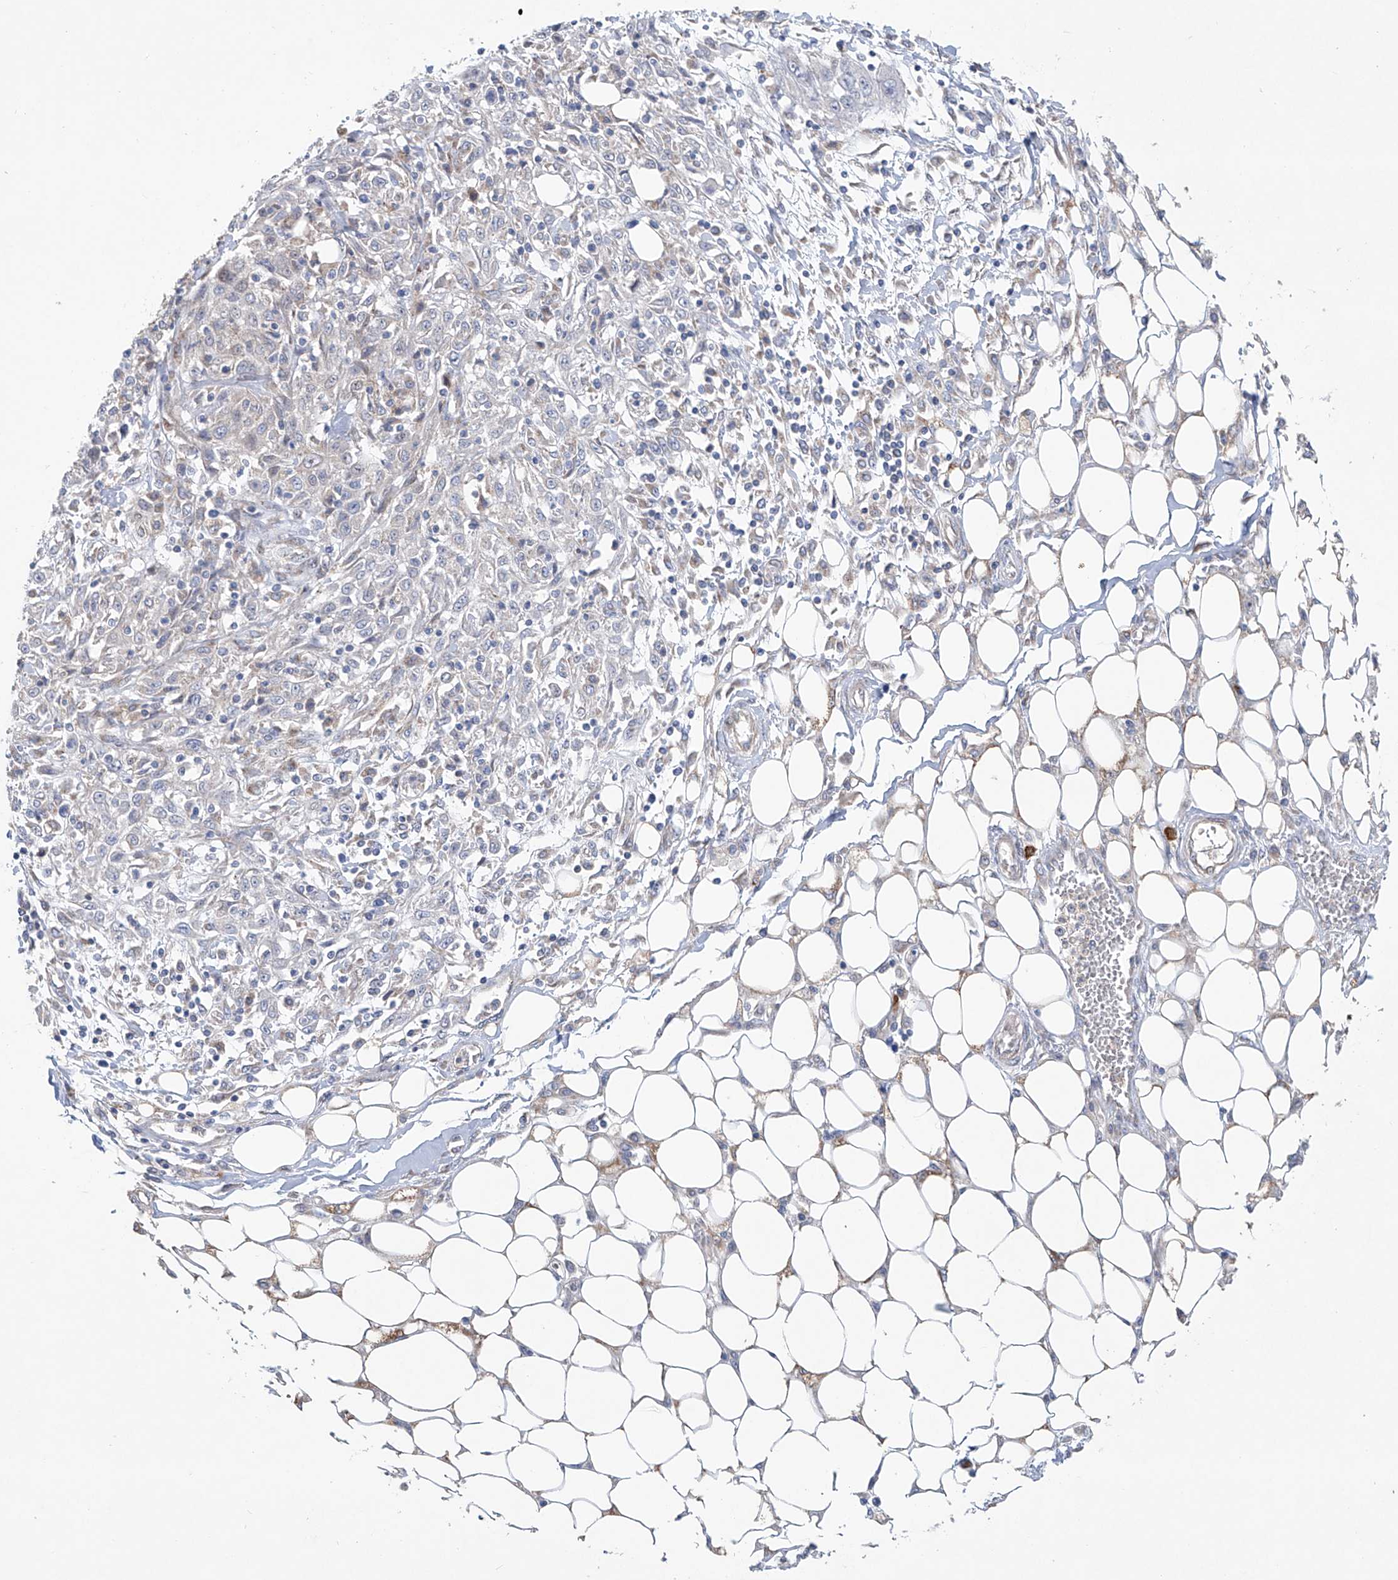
{"staining": {"intensity": "negative", "quantity": "none", "location": "none"}, "tissue": "skin cancer", "cell_type": "Tumor cells", "image_type": "cancer", "snomed": [{"axis": "morphology", "description": "Squamous cell carcinoma, NOS"}, {"axis": "morphology", "description": "Squamous cell carcinoma, metastatic, NOS"}, {"axis": "topography", "description": "Skin"}, {"axis": "topography", "description": "Lymph node"}], "caption": "Human skin cancer (metastatic squamous cell carcinoma) stained for a protein using immunohistochemistry (IHC) exhibits no positivity in tumor cells.", "gene": "KLC4", "patient": {"sex": "male", "age": 75}}